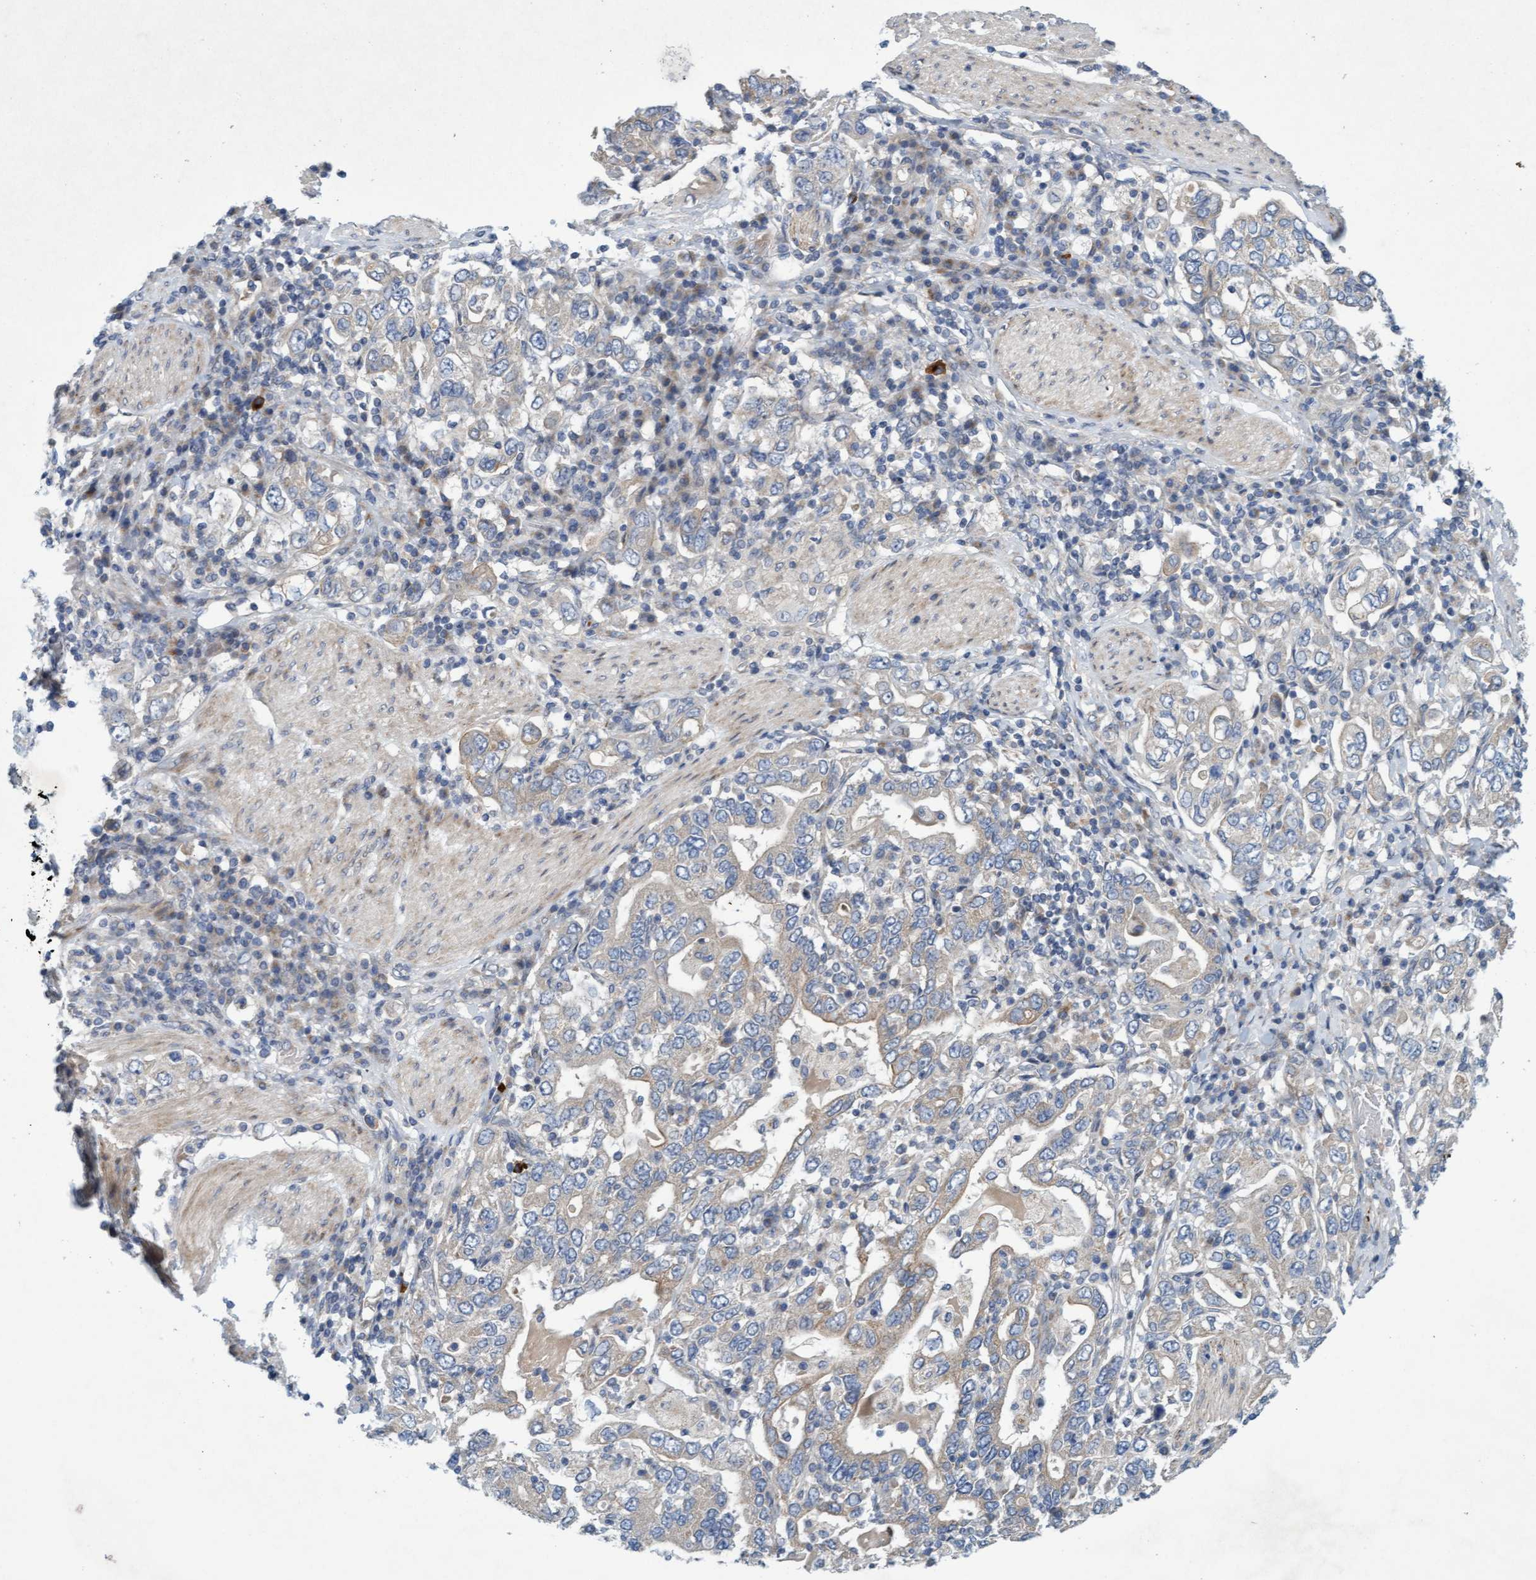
{"staining": {"intensity": "weak", "quantity": "<25%", "location": "cytoplasmic/membranous"}, "tissue": "stomach cancer", "cell_type": "Tumor cells", "image_type": "cancer", "snomed": [{"axis": "morphology", "description": "Adenocarcinoma, NOS"}, {"axis": "topography", "description": "Stomach, upper"}], "caption": "This is a micrograph of immunohistochemistry staining of stomach cancer (adenocarcinoma), which shows no expression in tumor cells. (DAB immunohistochemistry (IHC) visualized using brightfield microscopy, high magnification).", "gene": "DDHD2", "patient": {"sex": "male", "age": 62}}